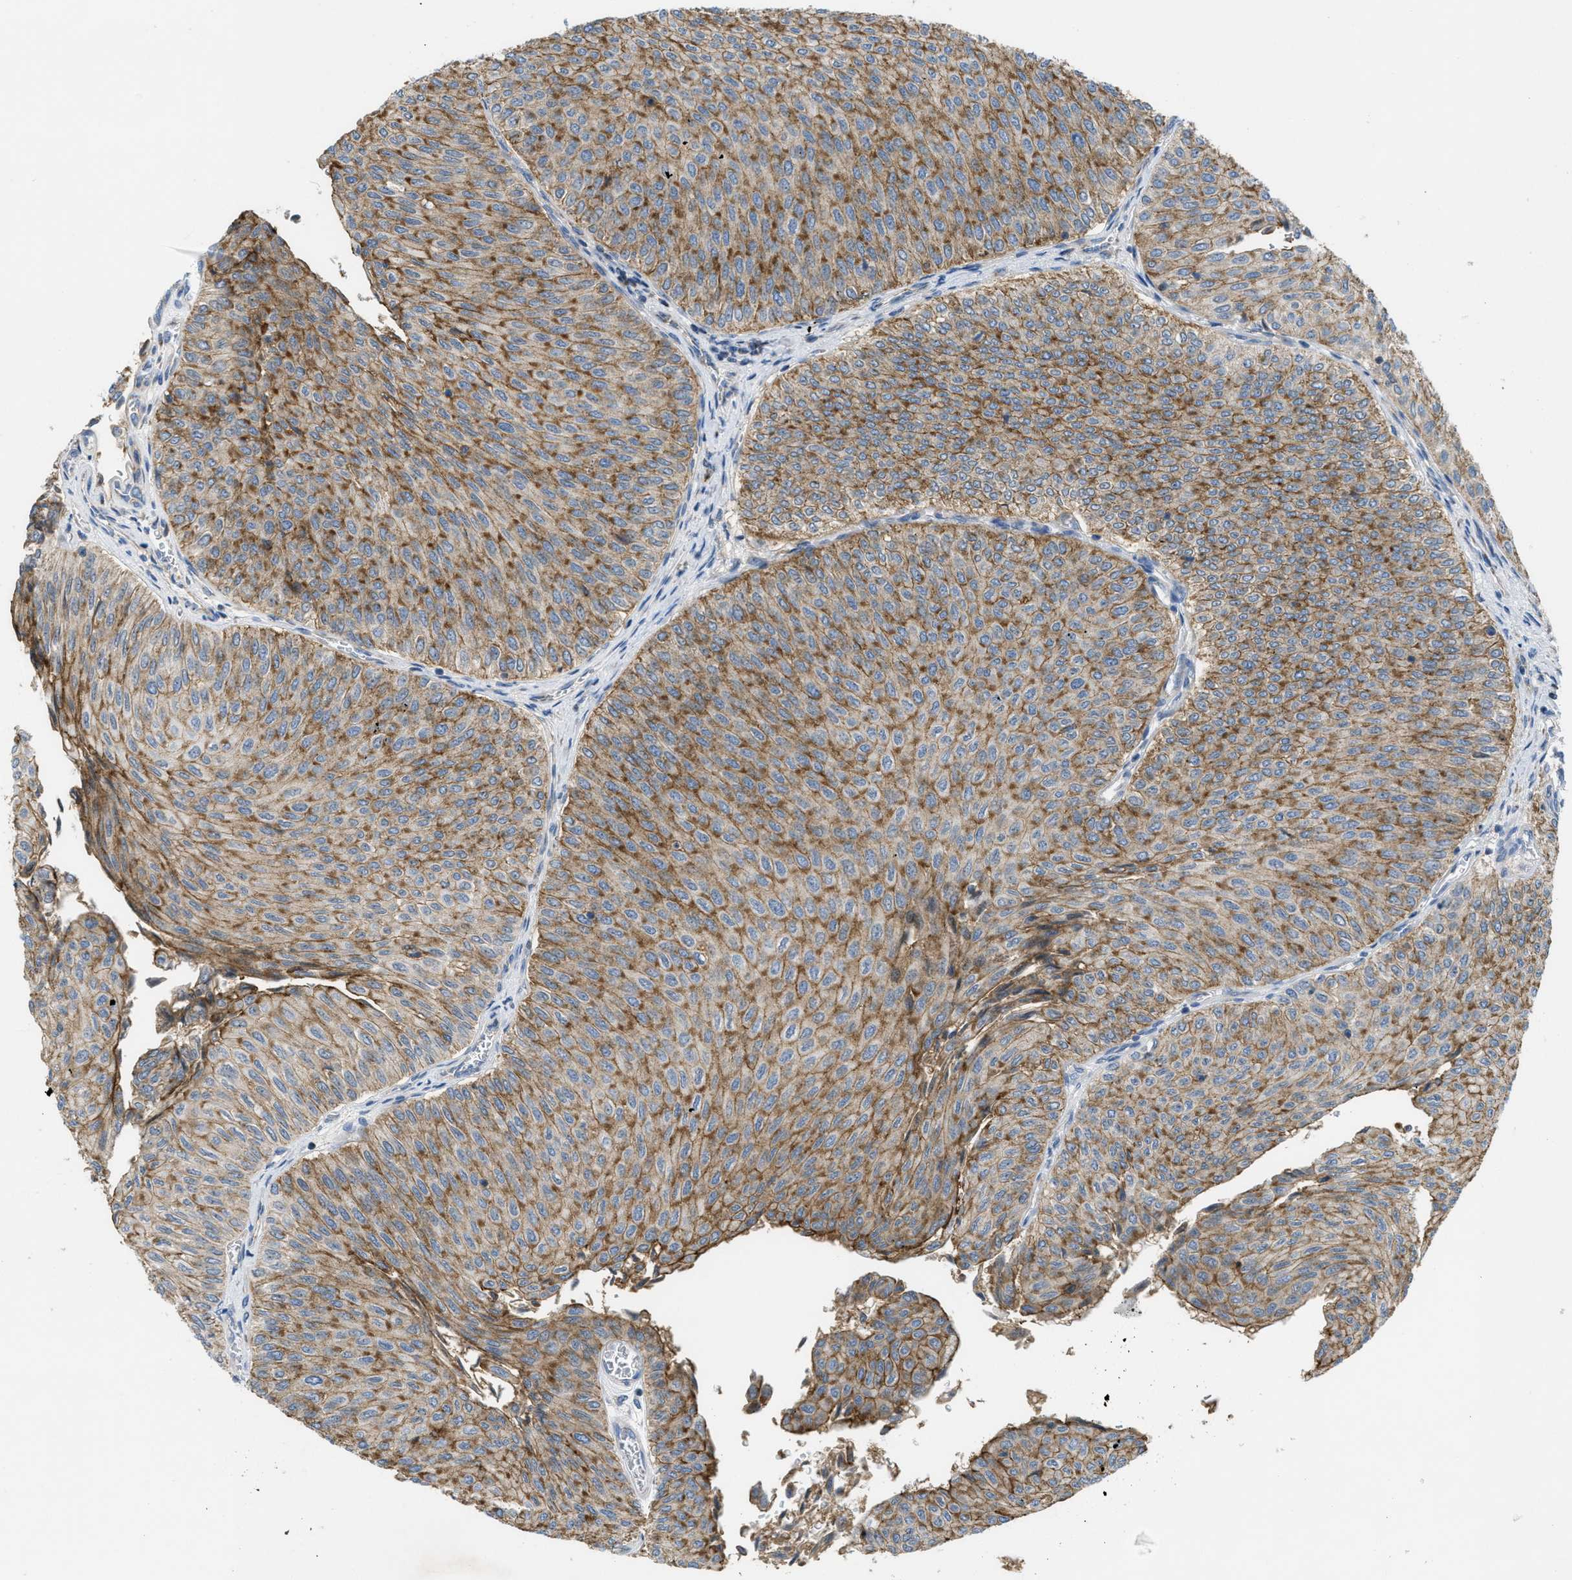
{"staining": {"intensity": "moderate", "quantity": ">75%", "location": "cytoplasmic/membranous"}, "tissue": "urothelial cancer", "cell_type": "Tumor cells", "image_type": "cancer", "snomed": [{"axis": "morphology", "description": "Urothelial carcinoma, Low grade"}, {"axis": "topography", "description": "Urinary bladder"}], "caption": "Low-grade urothelial carcinoma stained with a protein marker demonstrates moderate staining in tumor cells.", "gene": "BTN3A1", "patient": {"sex": "male", "age": 78}}